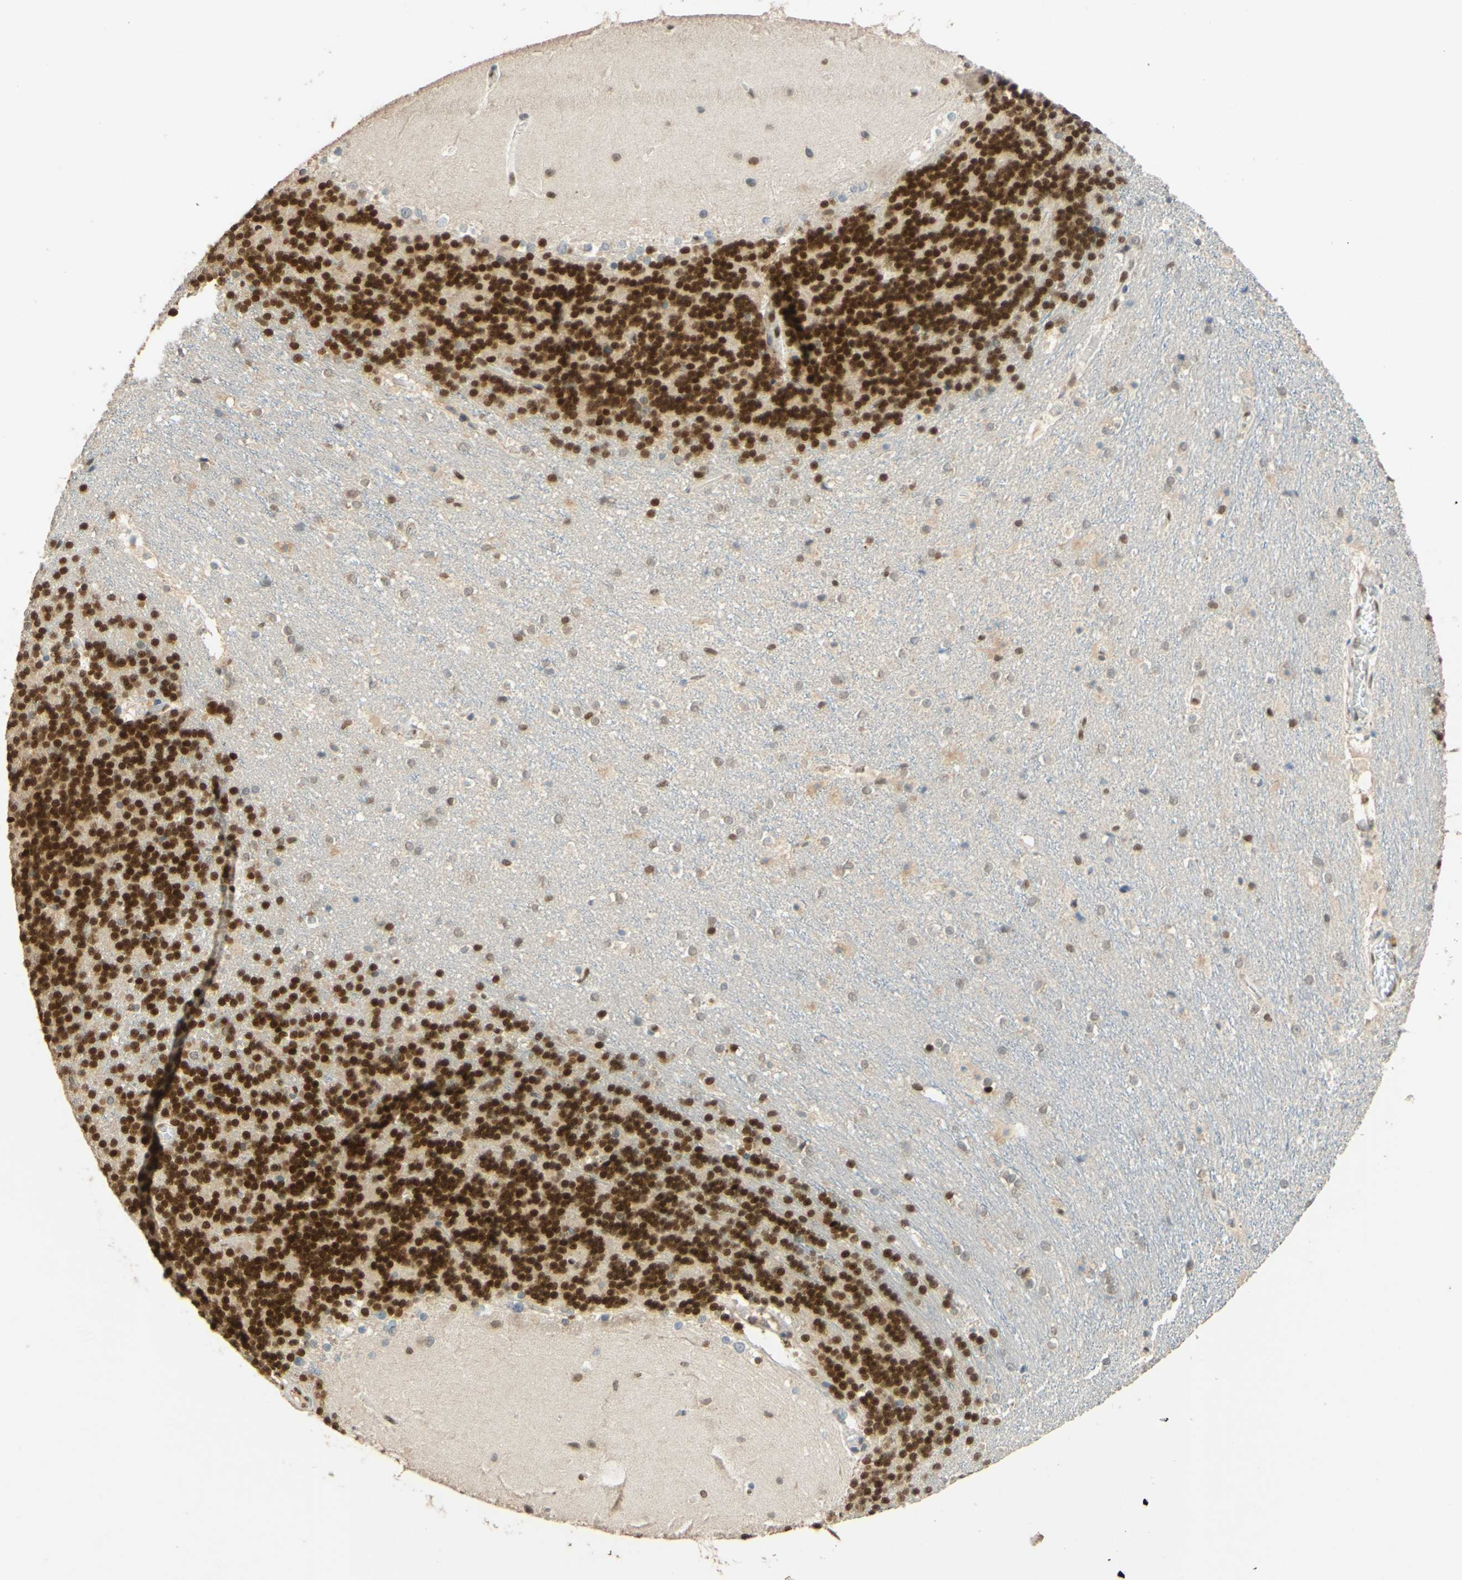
{"staining": {"intensity": "strong", "quantity": ">75%", "location": "nuclear"}, "tissue": "cerebellum", "cell_type": "Cells in granular layer", "image_type": "normal", "snomed": [{"axis": "morphology", "description": "Normal tissue, NOS"}, {"axis": "topography", "description": "Cerebellum"}], "caption": "Cerebellum stained with IHC exhibits strong nuclear staining in about >75% of cells in granular layer.", "gene": "POLB", "patient": {"sex": "female", "age": 19}}